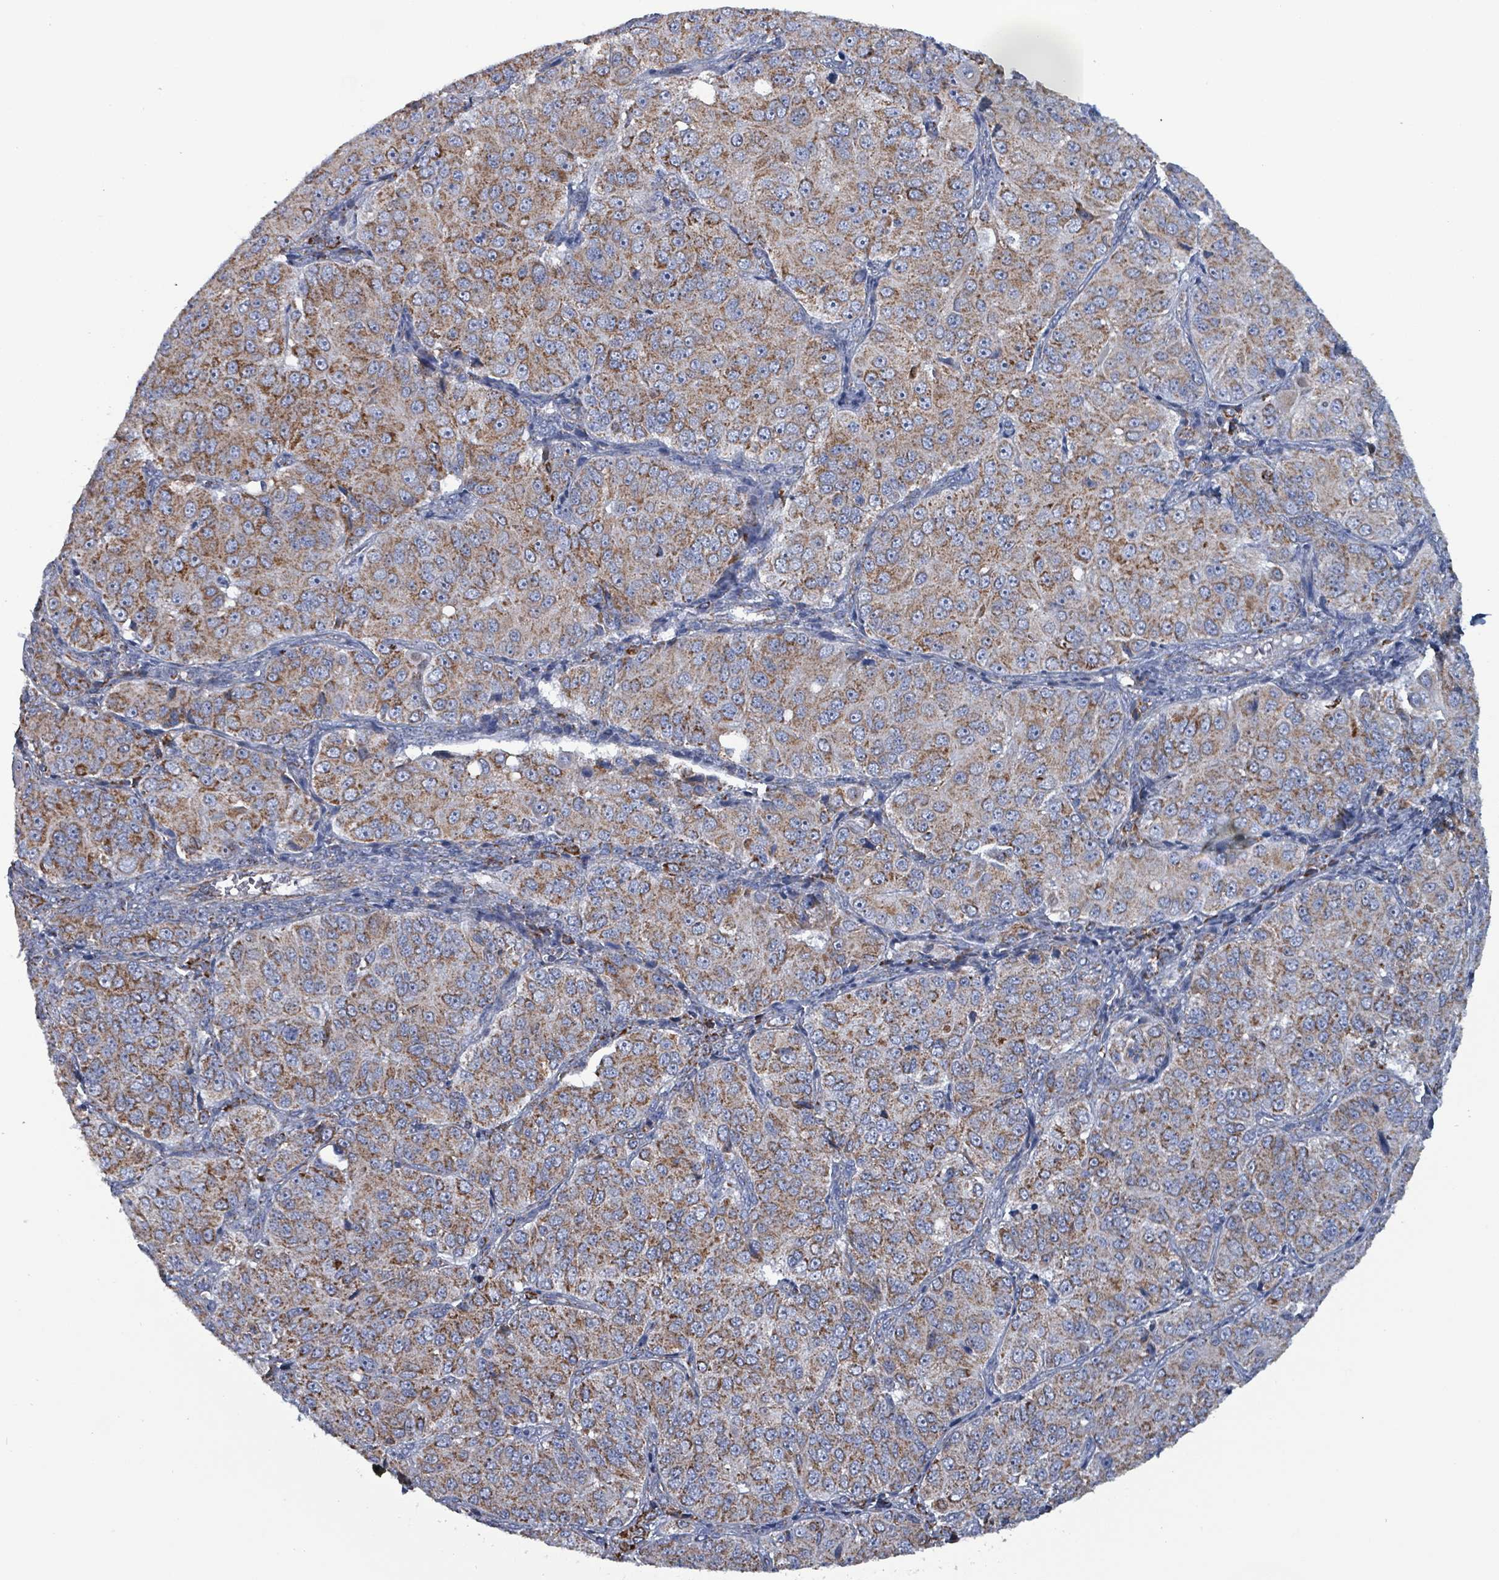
{"staining": {"intensity": "moderate", "quantity": ">75%", "location": "cytoplasmic/membranous"}, "tissue": "ovarian cancer", "cell_type": "Tumor cells", "image_type": "cancer", "snomed": [{"axis": "morphology", "description": "Carcinoma, endometroid"}, {"axis": "topography", "description": "Ovary"}], "caption": "Tumor cells reveal moderate cytoplasmic/membranous positivity in about >75% of cells in ovarian endometroid carcinoma. The staining was performed using DAB (3,3'-diaminobenzidine), with brown indicating positive protein expression. Nuclei are stained blue with hematoxylin.", "gene": "IDH3B", "patient": {"sex": "female", "age": 51}}